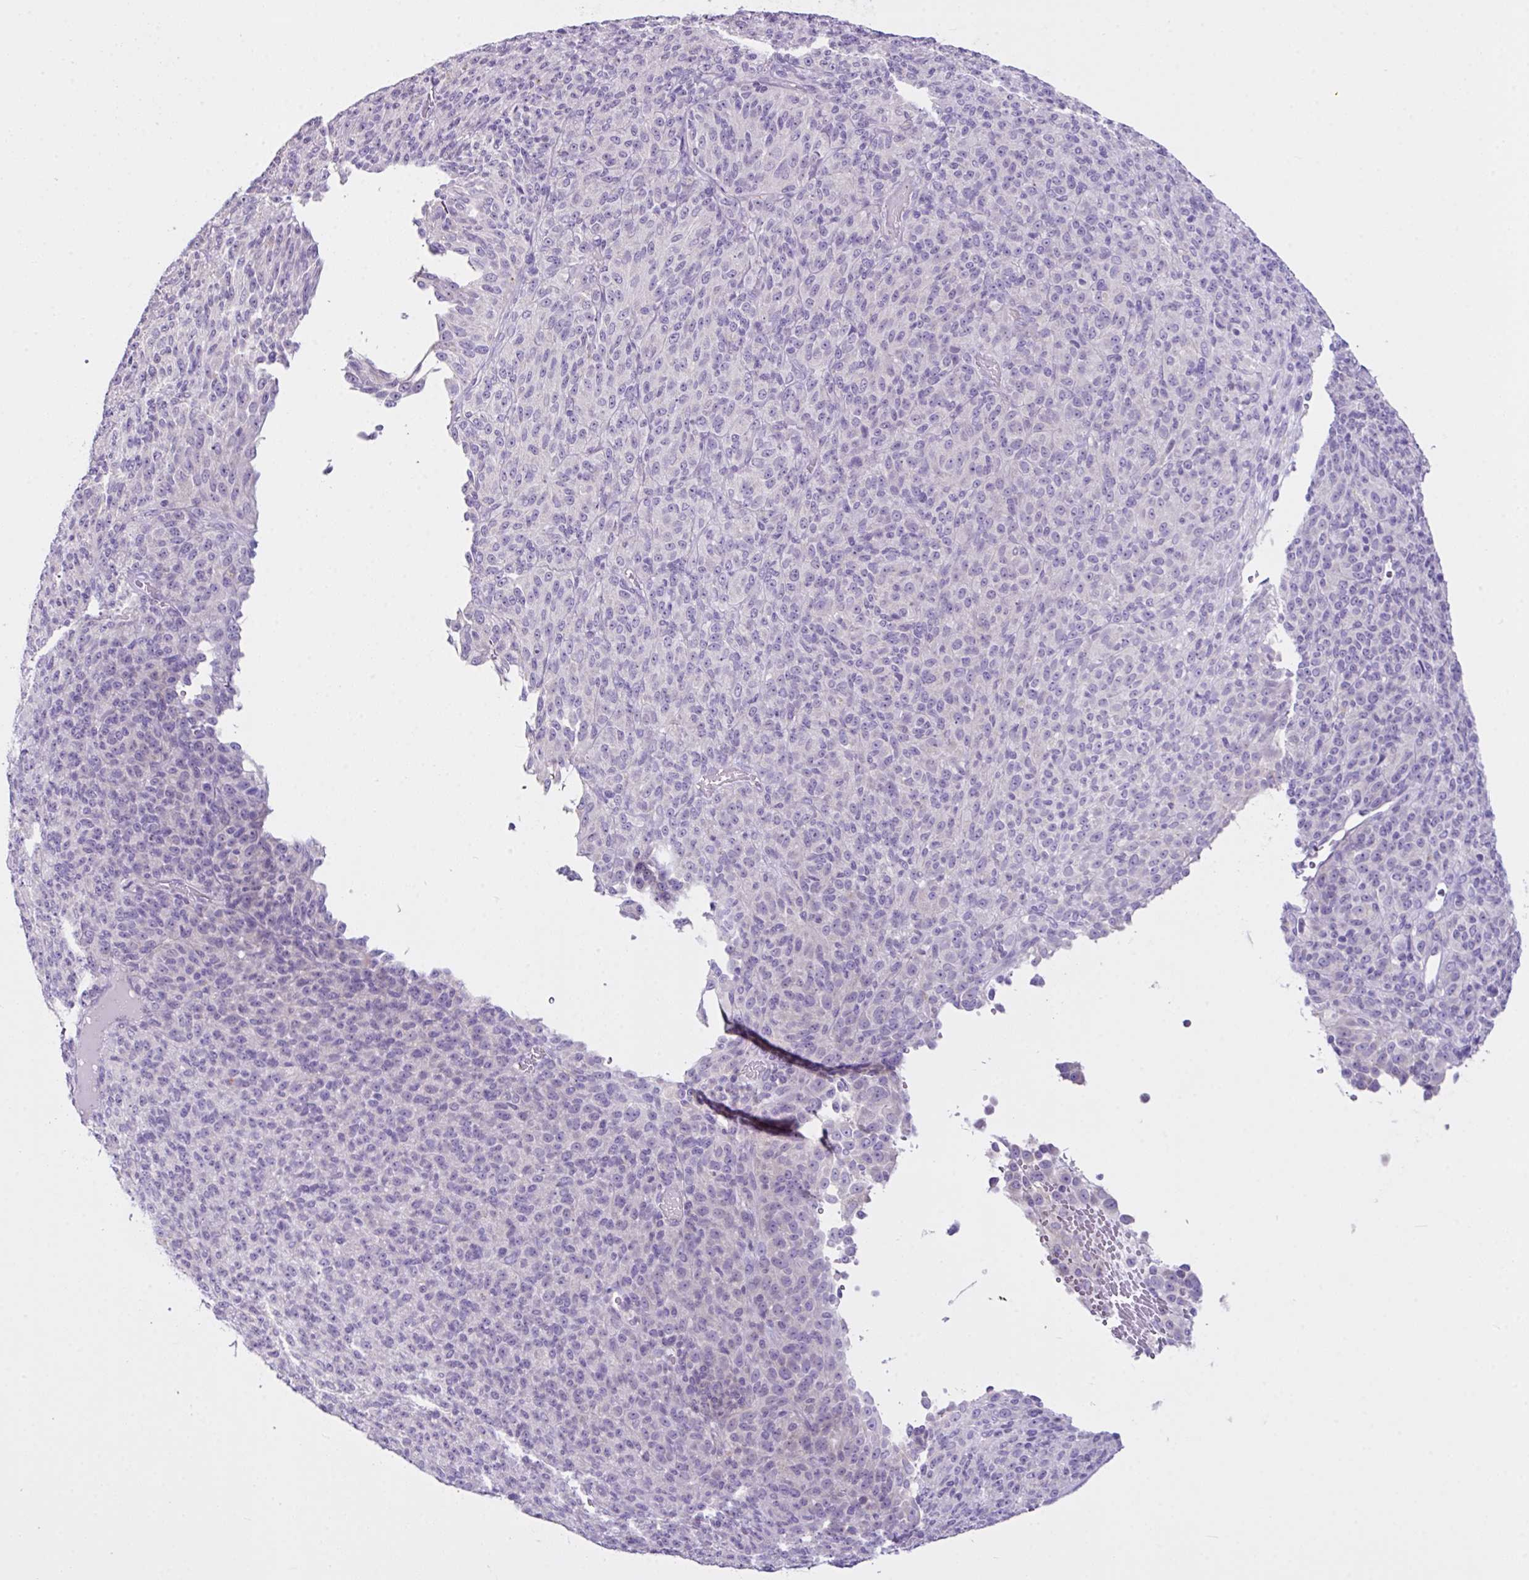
{"staining": {"intensity": "negative", "quantity": "none", "location": "none"}, "tissue": "melanoma", "cell_type": "Tumor cells", "image_type": "cancer", "snomed": [{"axis": "morphology", "description": "Malignant melanoma, Metastatic site"}, {"axis": "topography", "description": "Brain"}], "caption": "Tumor cells are negative for protein expression in human malignant melanoma (metastatic site). Brightfield microscopy of immunohistochemistry stained with DAB (3,3'-diaminobenzidine) (brown) and hematoxylin (blue), captured at high magnification.", "gene": "D2HGDH", "patient": {"sex": "female", "age": 56}}